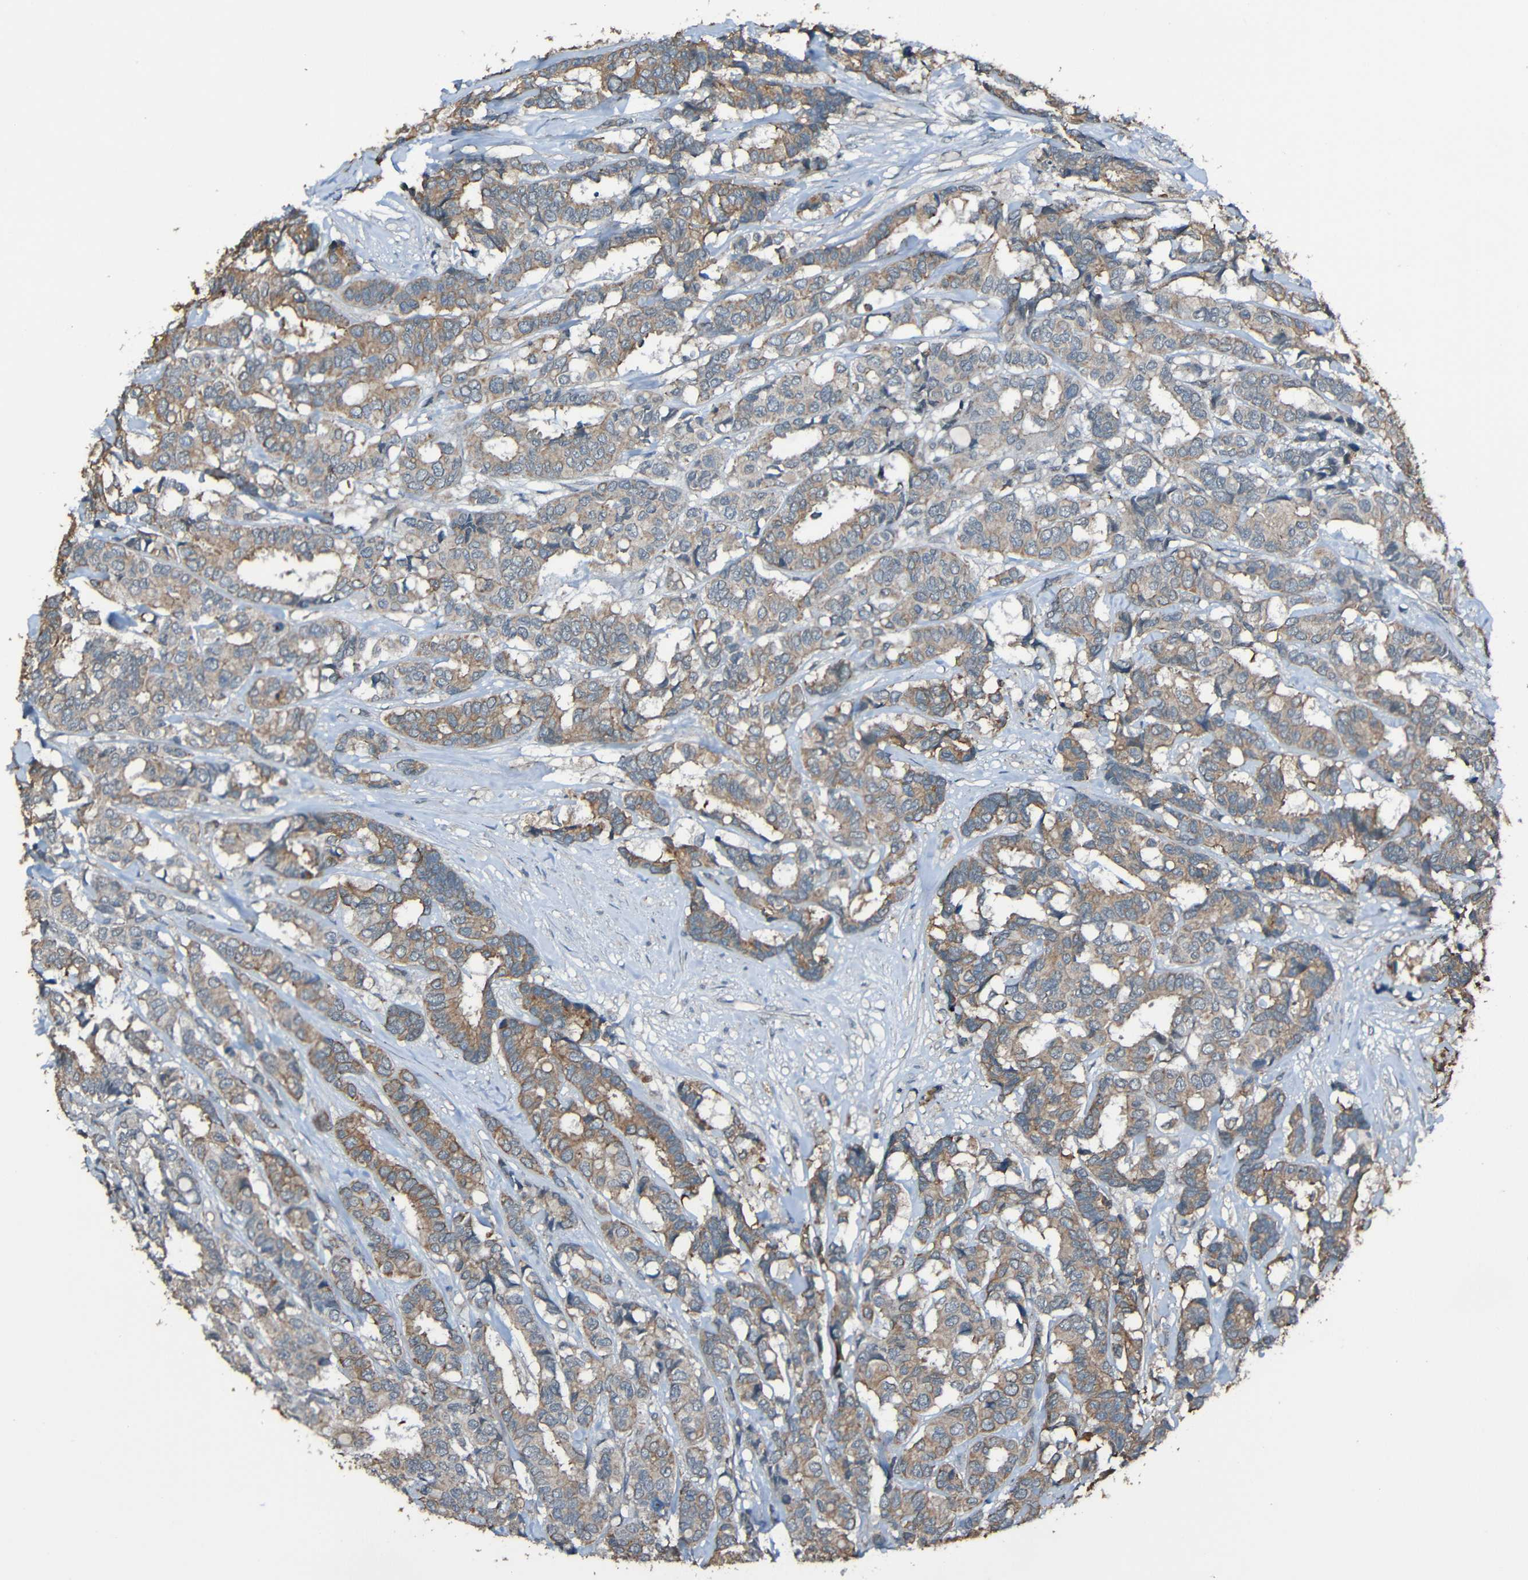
{"staining": {"intensity": "moderate", "quantity": ">75%", "location": "cytoplasmic/membranous"}, "tissue": "breast cancer", "cell_type": "Tumor cells", "image_type": "cancer", "snomed": [{"axis": "morphology", "description": "Duct carcinoma"}, {"axis": "topography", "description": "Breast"}], "caption": "An IHC photomicrograph of tumor tissue is shown. Protein staining in brown labels moderate cytoplasmic/membranous positivity in infiltrating ductal carcinoma (breast) within tumor cells.", "gene": "LGR5", "patient": {"sex": "female", "age": 87}}